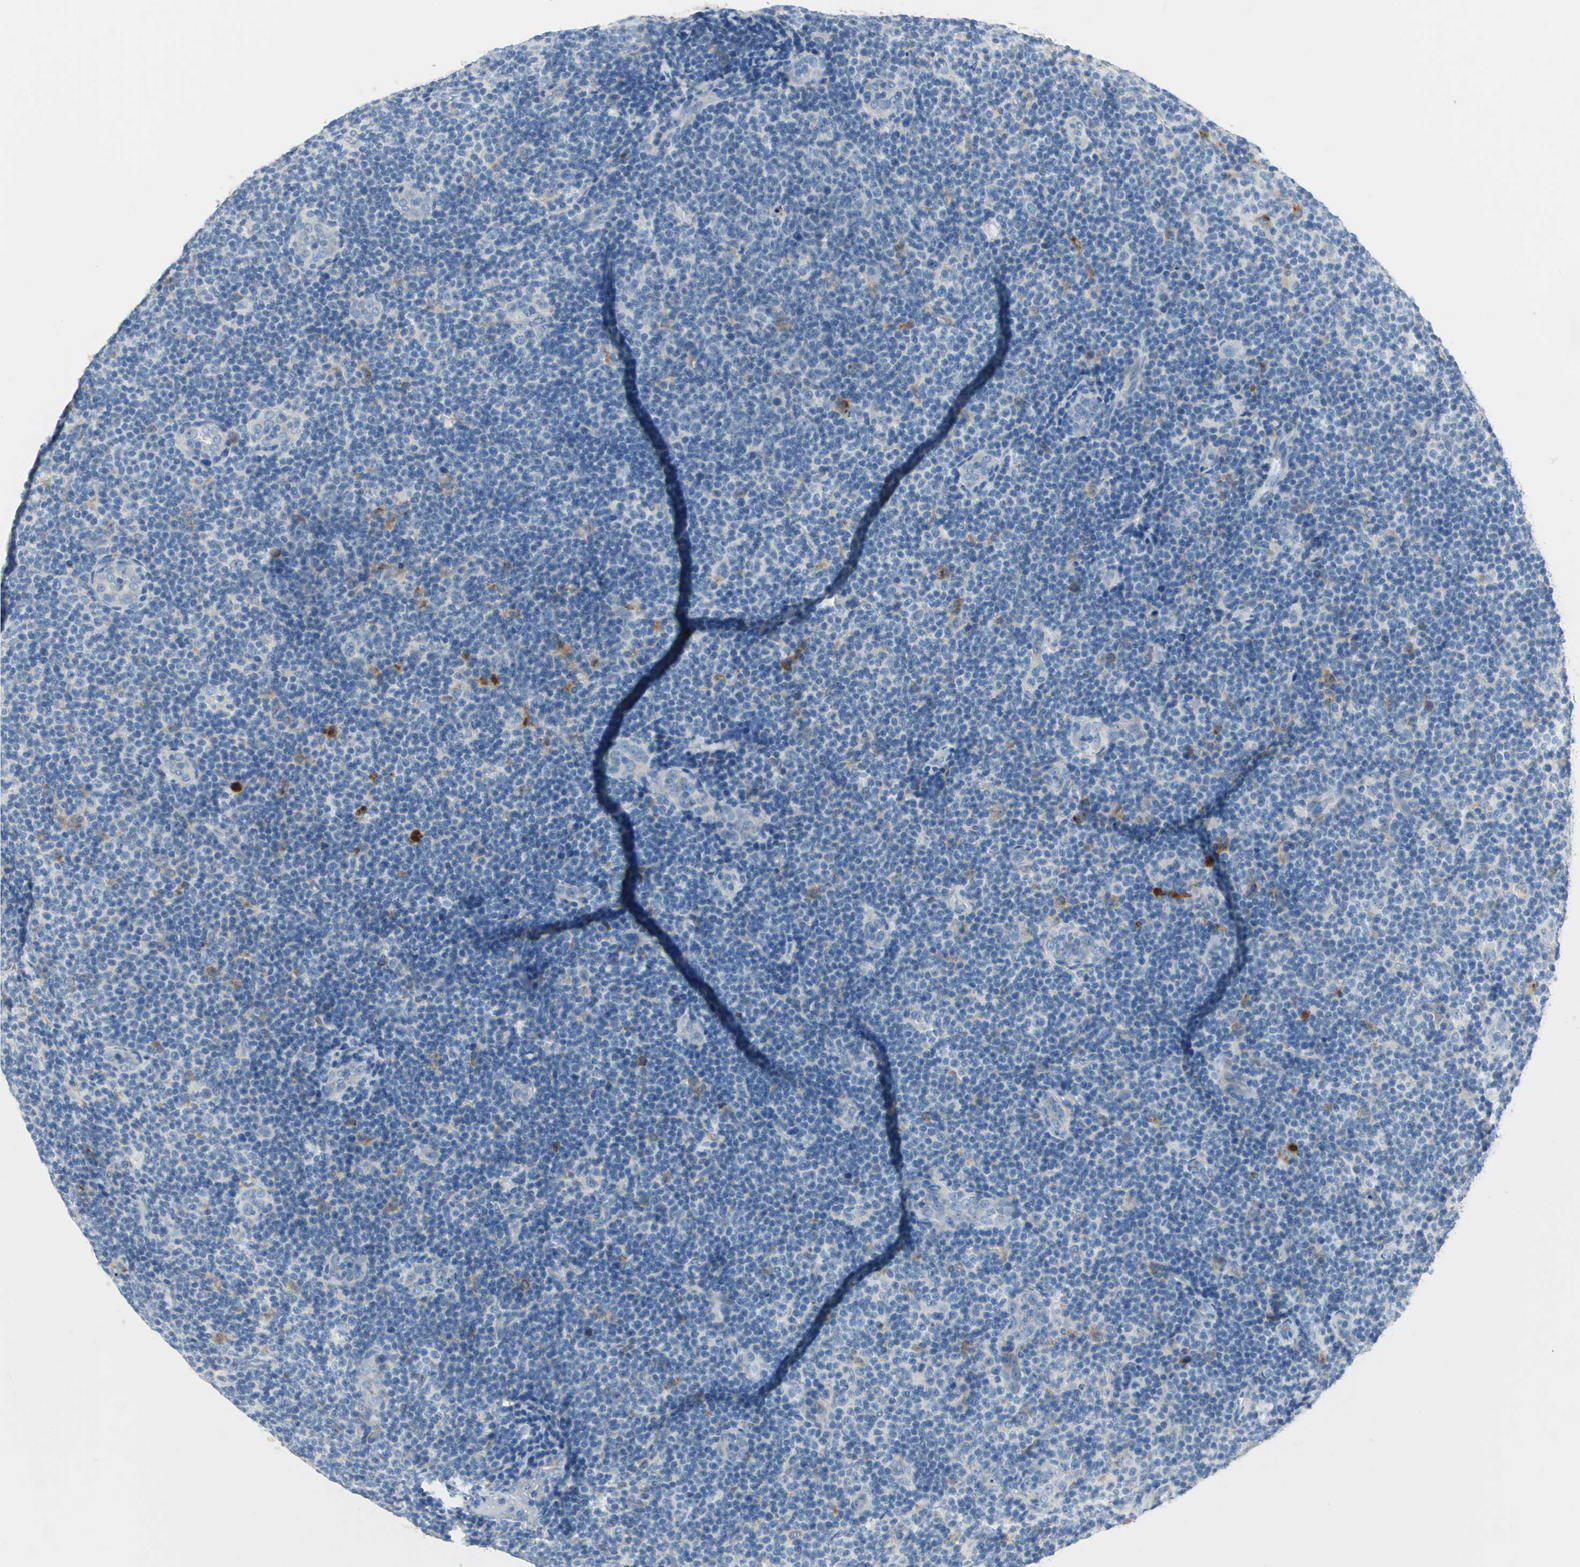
{"staining": {"intensity": "moderate", "quantity": "<25%", "location": "cytoplasmic/membranous"}, "tissue": "lymphoma", "cell_type": "Tumor cells", "image_type": "cancer", "snomed": [{"axis": "morphology", "description": "Malignant lymphoma, non-Hodgkin's type, Low grade"}, {"axis": "topography", "description": "Lymph node"}], "caption": "This image demonstrates immunohistochemistry staining of human low-grade malignant lymphoma, non-Hodgkin's type, with low moderate cytoplasmic/membranous staining in approximately <25% of tumor cells.", "gene": "PTGDS", "patient": {"sex": "male", "age": 83}}